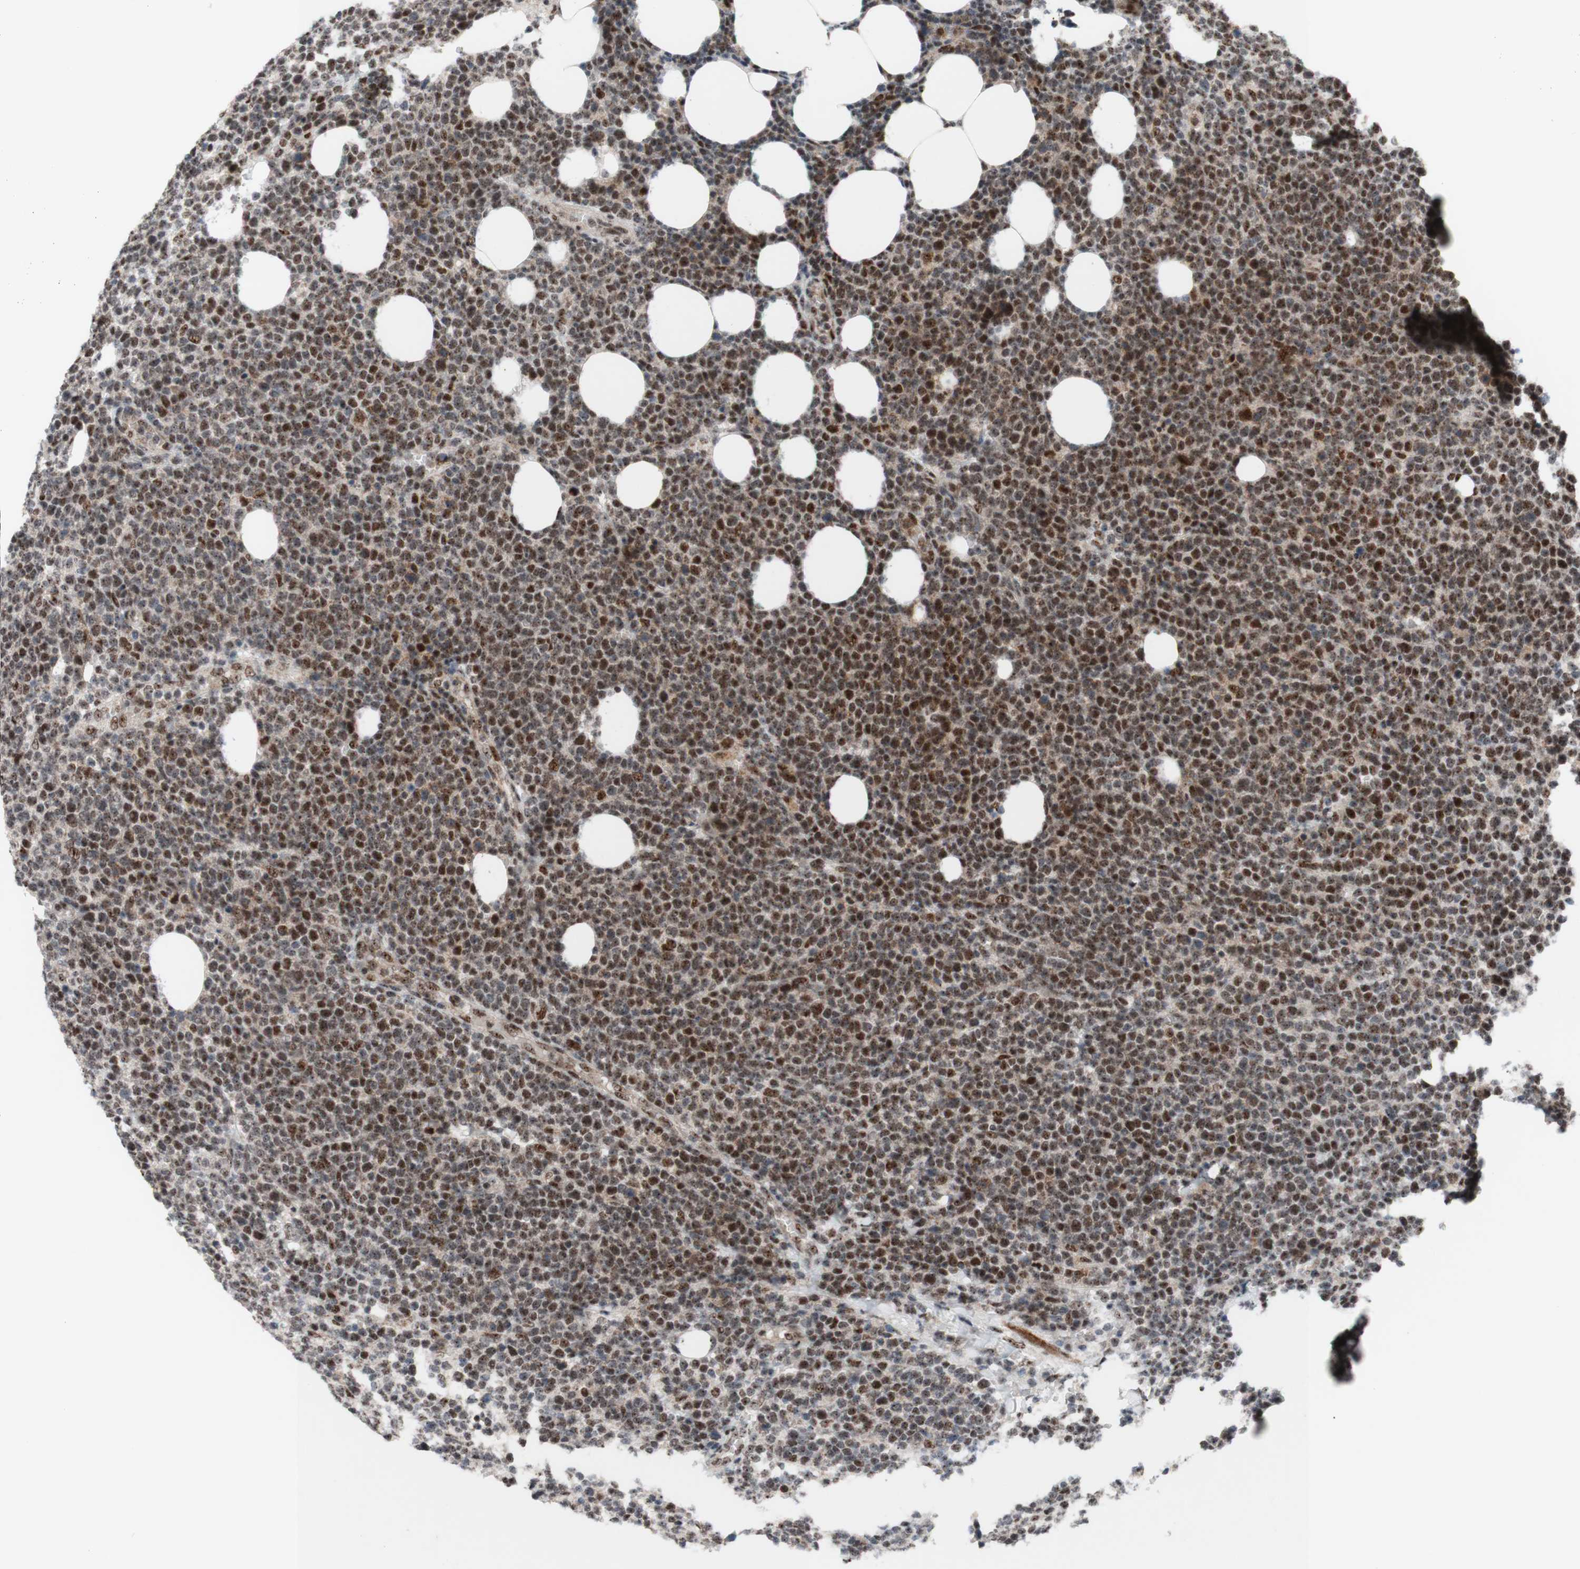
{"staining": {"intensity": "moderate", "quantity": ">75%", "location": "nuclear"}, "tissue": "lymphoma", "cell_type": "Tumor cells", "image_type": "cancer", "snomed": [{"axis": "morphology", "description": "Malignant lymphoma, non-Hodgkin's type, High grade"}, {"axis": "topography", "description": "Lymph node"}], "caption": "Lymphoma stained with IHC demonstrates moderate nuclear staining in approximately >75% of tumor cells.", "gene": "POLR1A", "patient": {"sex": "male", "age": 61}}